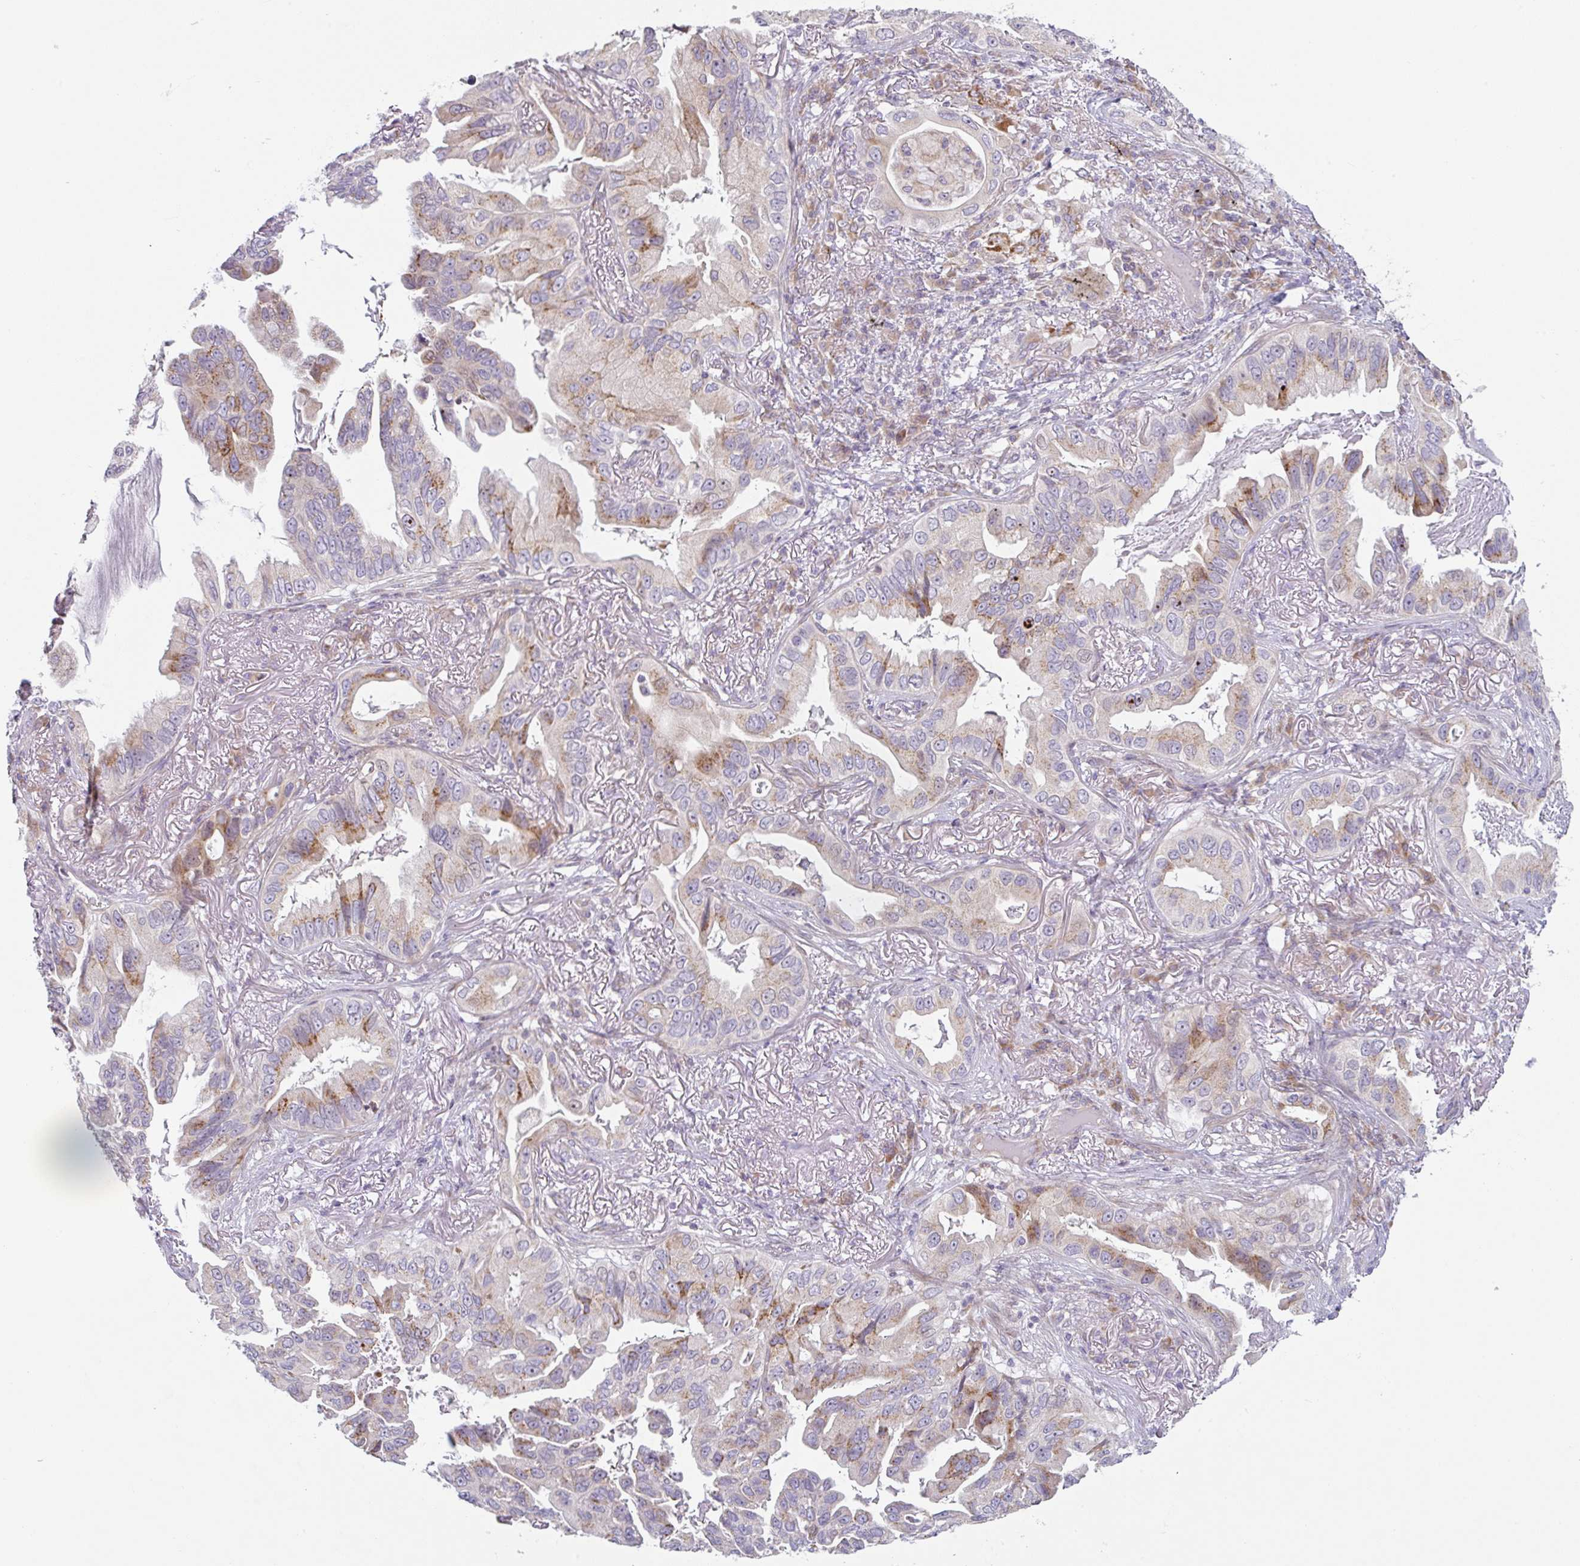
{"staining": {"intensity": "moderate", "quantity": "25%-75%", "location": "cytoplasmic/membranous"}, "tissue": "lung cancer", "cell_type": "Tumor cells", "image_type": "cancer", "snomed": [{"axis": "morphology", "description": "Adenocarcinoma, NOS"}, {"axis": "topography", "description": "Lung"}], "caption": "Lung cancer tissue exhibits moderate cytoplasmic/membranous expression in about 25%-75% of tumor cells, visualized by immunohistochemistry.", "gene": "MOB1A", "patient": {"sex": "female", "age": 69}}